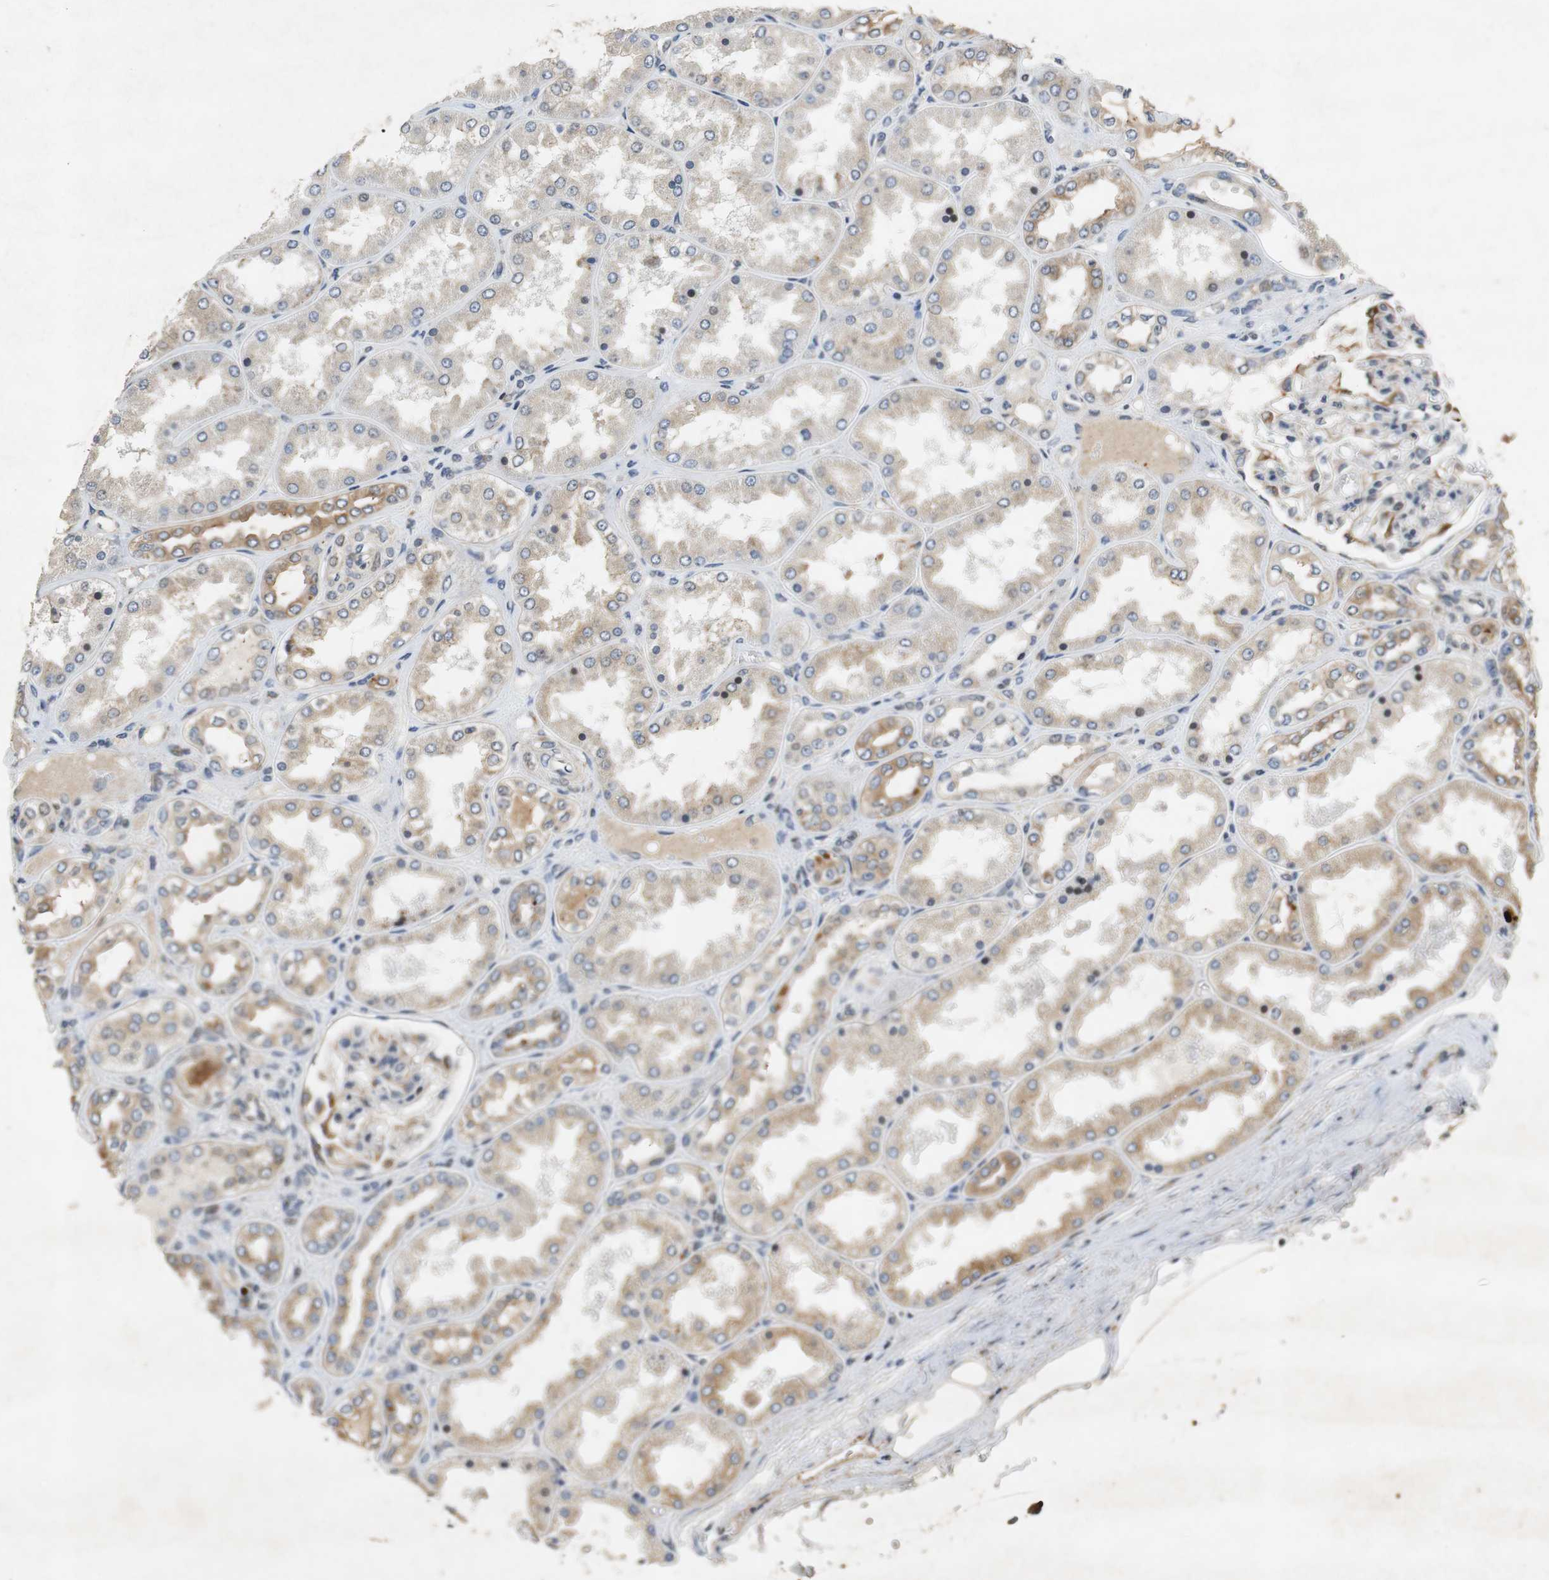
{"staining": {"intensity": "moderate", "quantity": ">75%", "location": "cytoplasmic/membranous"}, "tissue": "kidney", "cell_type": "Cells in glomeruli", "image_type": "normal", "snomed": [{"axis": "morphology", "description": "Normal tissue, NOS"}, {"axis": "topography", "description": "Kidney"}], "caption": "IHC (DAB) staining of benign kidney exhibits moderate cytoplasmic/membranous protein staining in about >75% of cells in glomeruli.", "gene": "TUBA4A", "patient": {"sex": "female", "age": 56}}